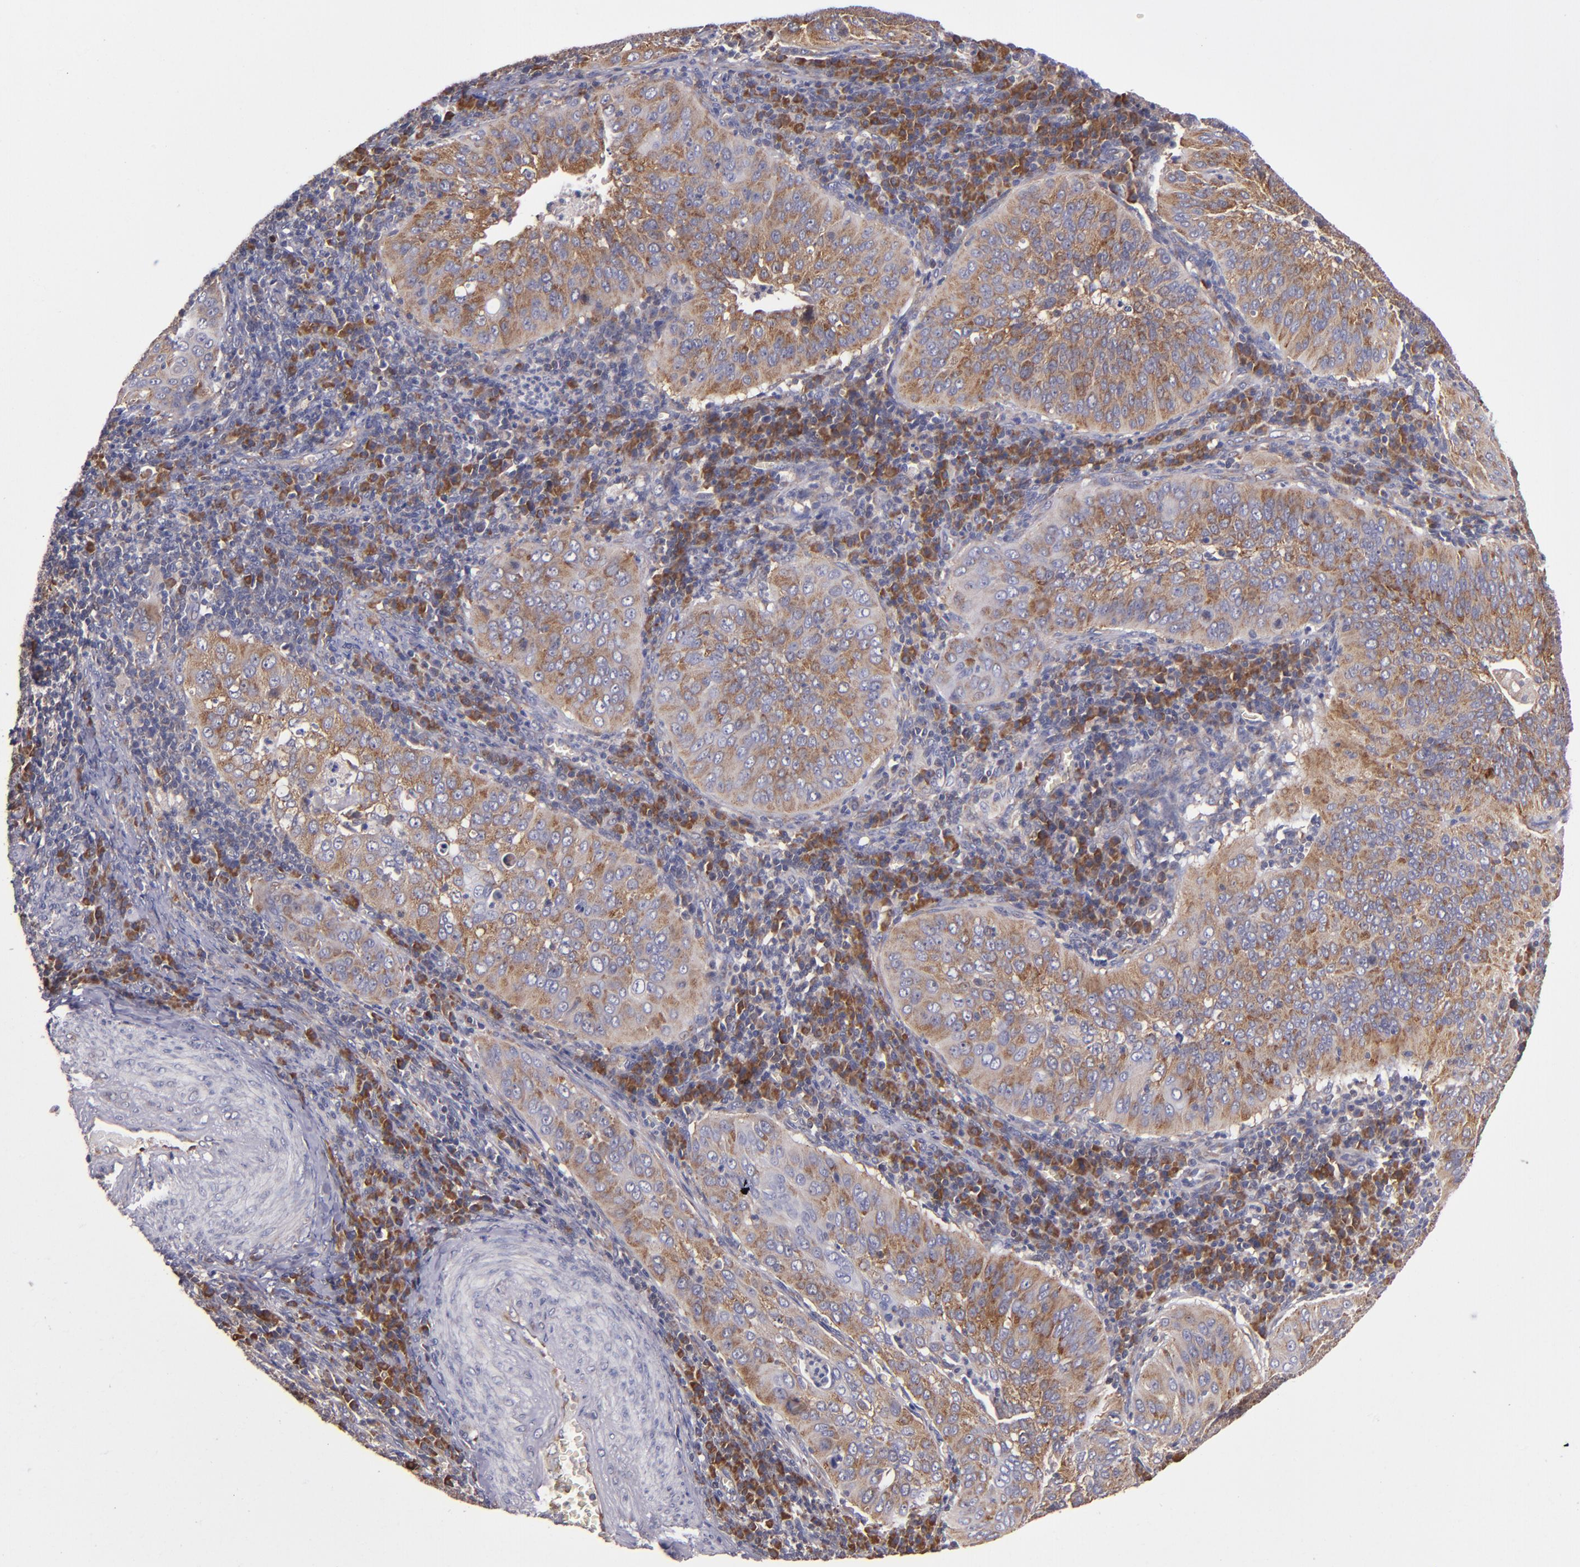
{"staining": {"intensity": "moderate", "quantity": ">75%", "location": "cytoplasmic/membranous"}, "tissue": "cervical cancer", "cell_type": "Tumor cells", "image_type": "cancer", "snomed": [{"axis": "morphology", "description": "Squamous cell carcinoma, NOS"}, {"axis": "topography", "description": "Cervix"}], "caption": "This photomicrograph displays immunohistochemistry staining of cervical cancer (squamous cell carcinoma), with medium moderate cytoplasmic/membranous expression in about >75% of tumor cells.", "gene": "EIF4ENIF1", "patient": {"sex": "female", "age": 39}}